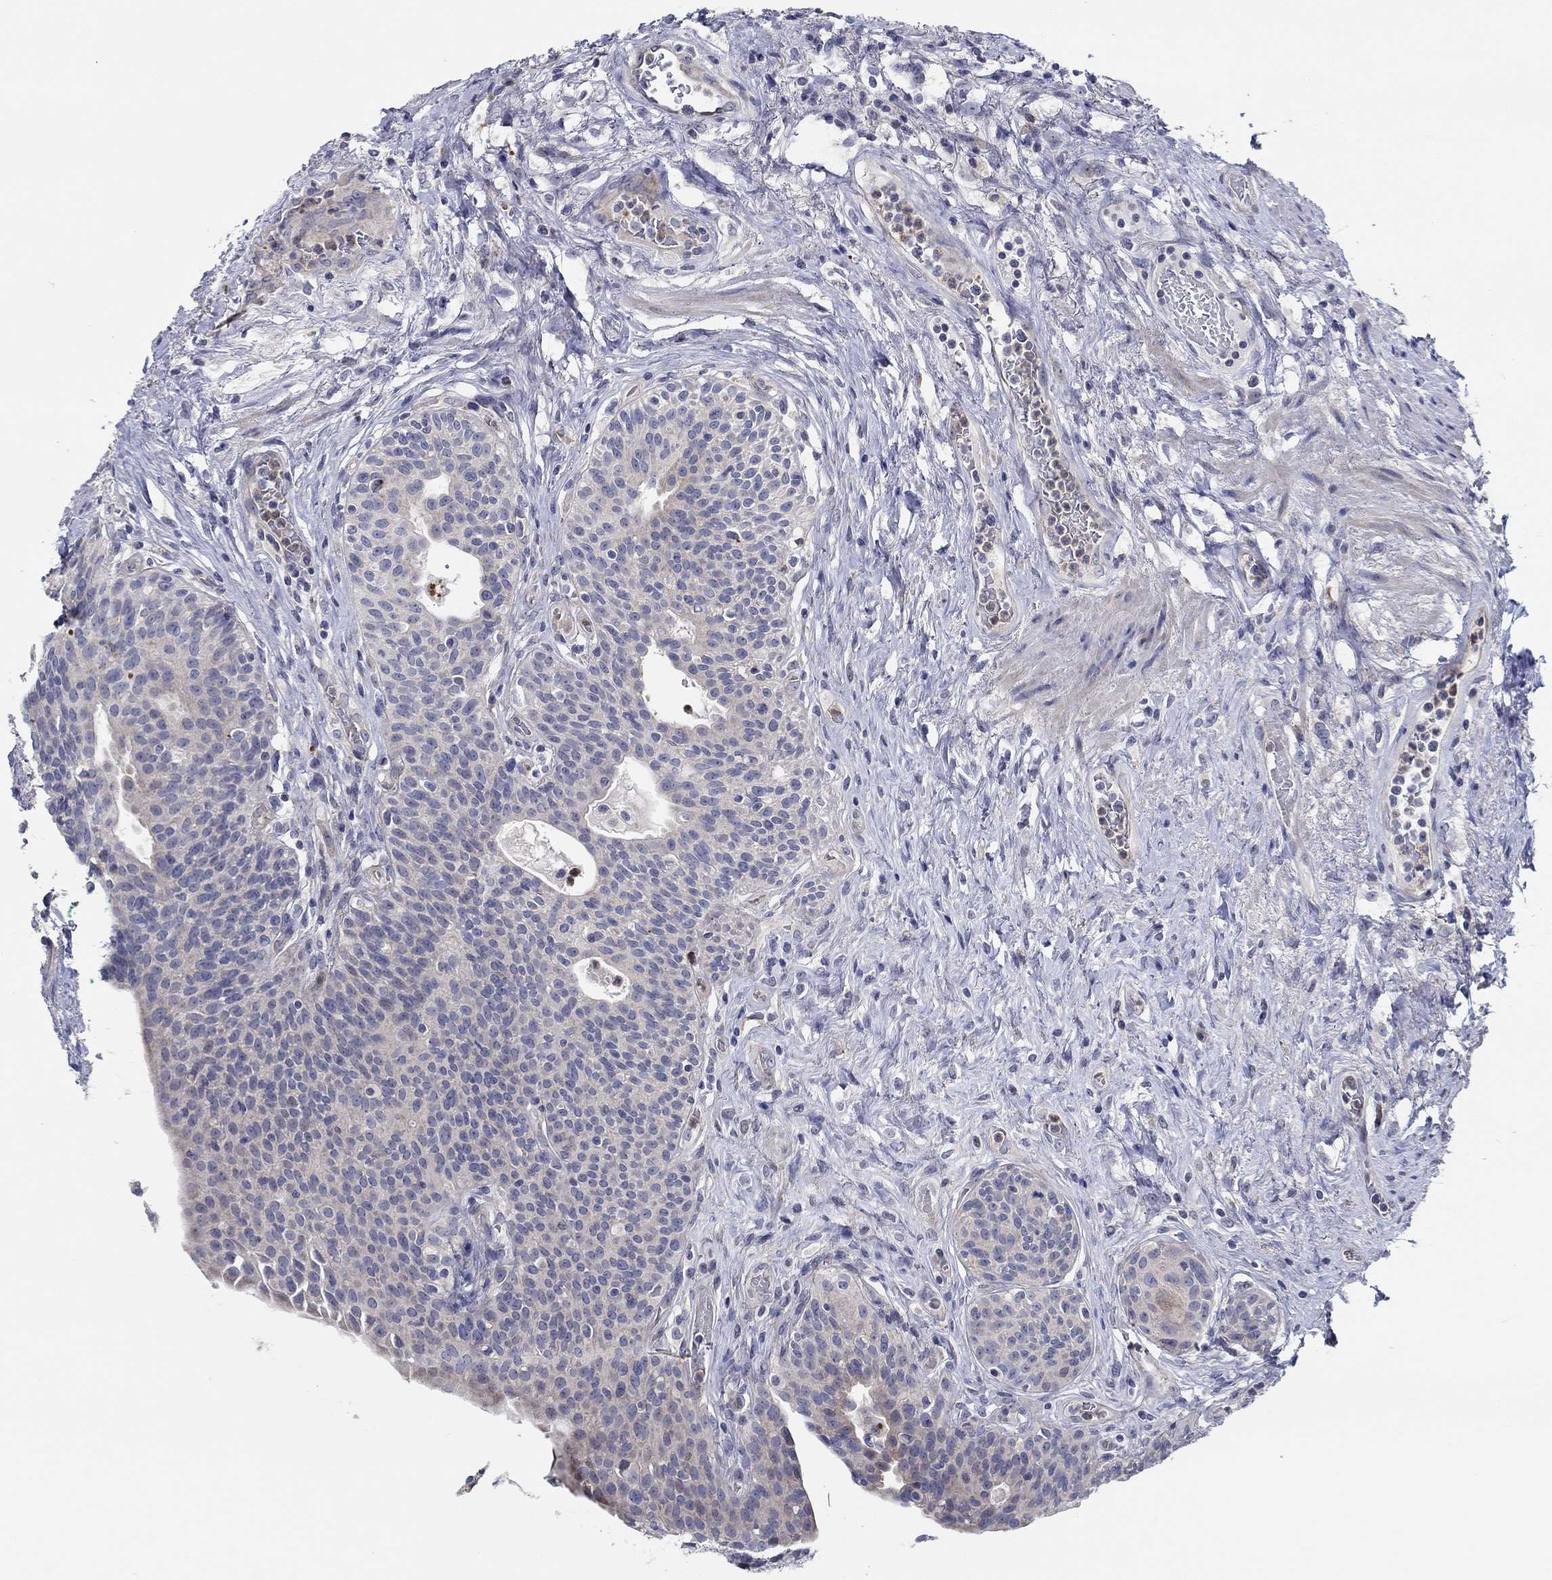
{"staining": {"intensity": "negative", "quantity": "none", "location": "none"}, "tissue": "urothelial cancer", "cell_type": "Tumor cells", "image_type": "cancer", "snomed": [{"axis": "morphology", "description": "Urothelial carcinoma, High grade"}, {"axis": "topography", "description": "Urinary bladder"}], "caption": "High magnification brightfield microscopy of high-grade urothelial carcinoma stained with DAB (3,3'-diaminobenzidine) (brown) and counterstained with hematoxylin (blue): tumor cells show no significant staining.", "gene": "CFAP61", "patient": {"sex": "male", "age": 79}}